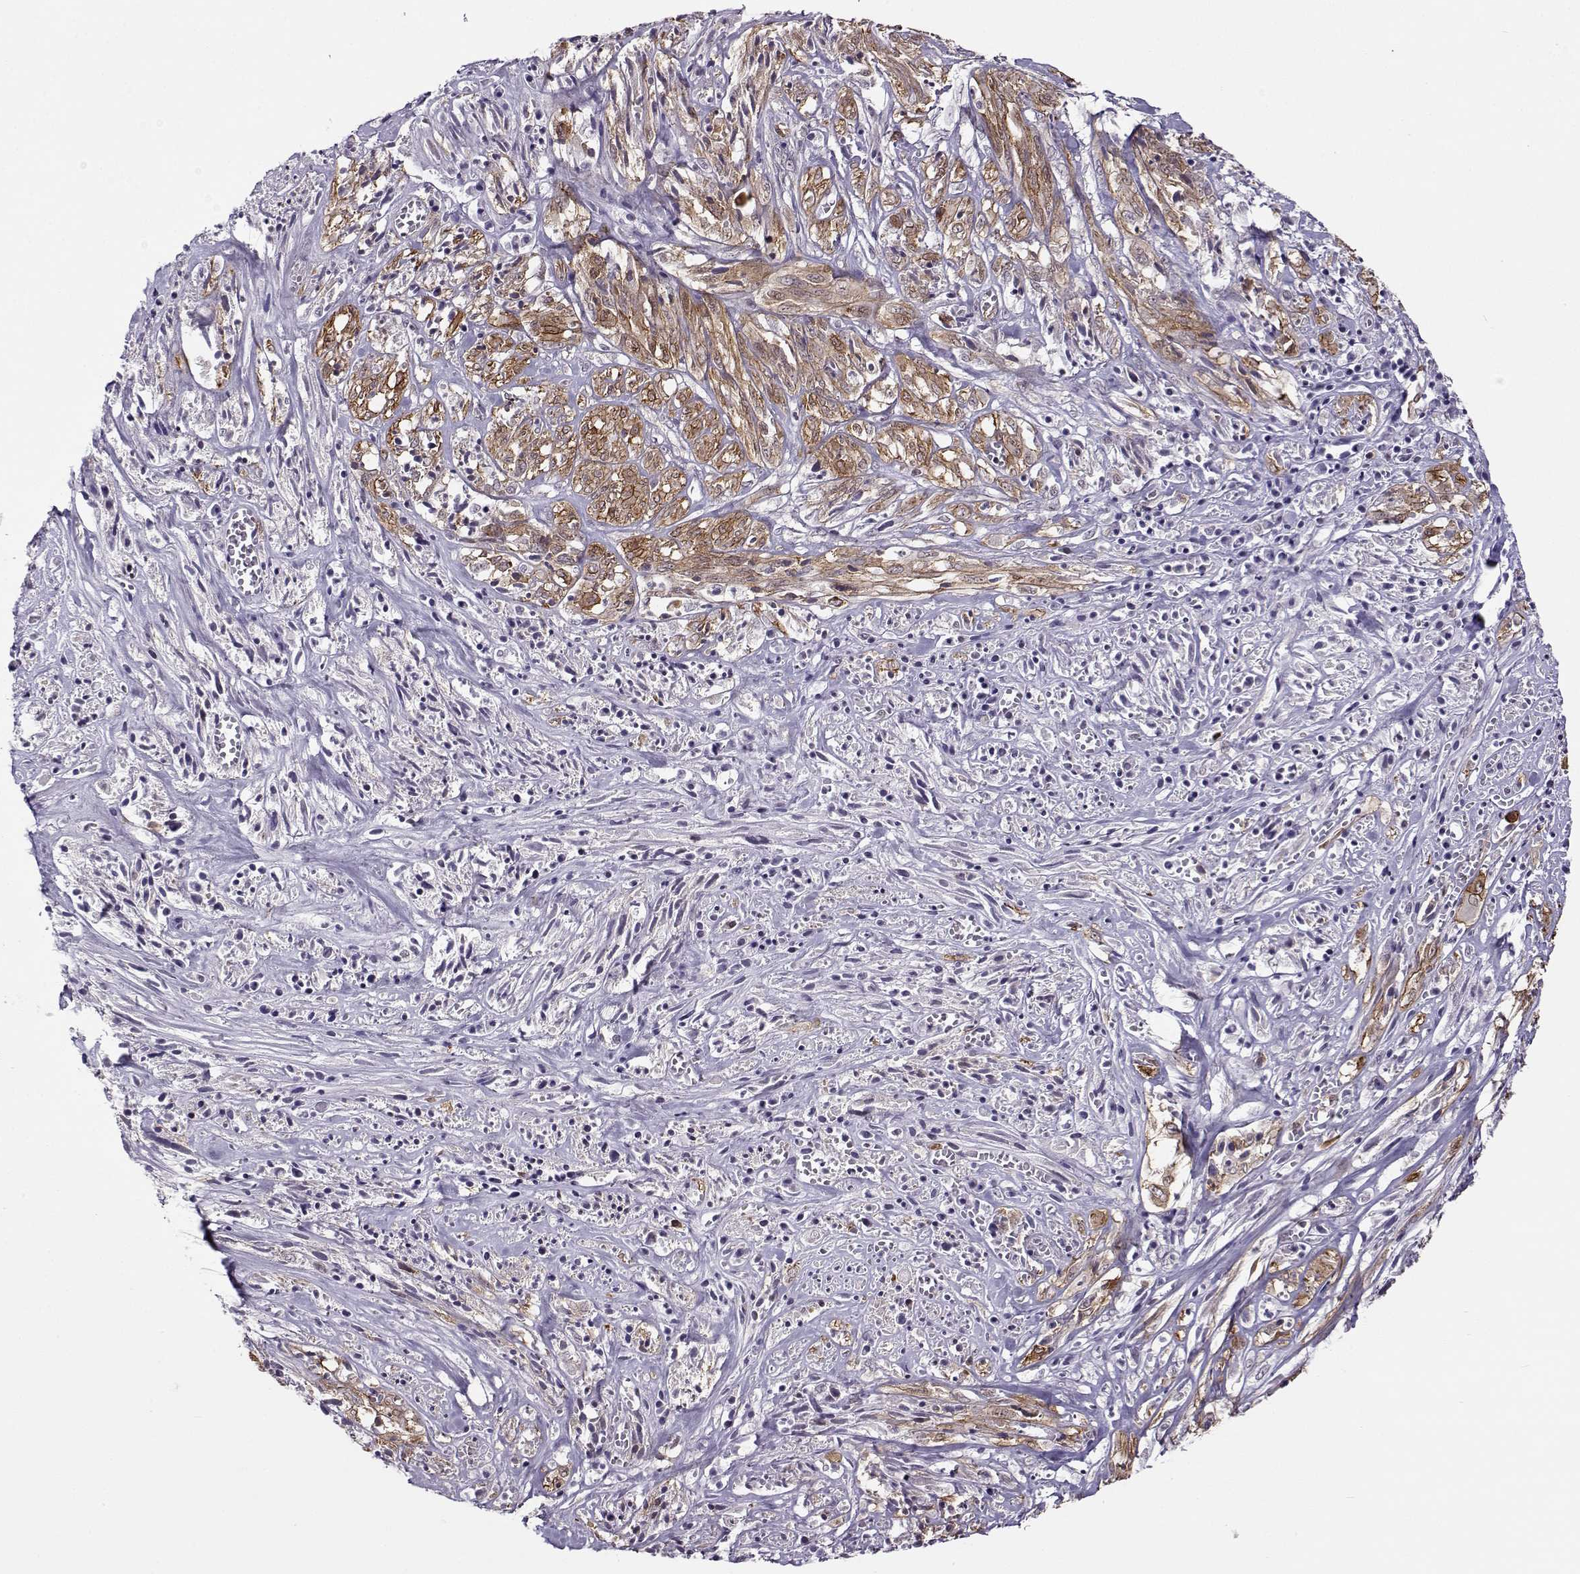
{"staining": {"intensity": "weak", "quantity": "<25%", "location": "cytoplasmic/membranous"}, "tissue": "melanoma", "cell_type": "Tumor cells", "image_type": "cancer", "snomed": [{"axis": "morphology", "description": "Malignant melanoma, NOS"}, {"axis": "topography", "description": "Skin"}], "caption": "Immunohistochemical staining of human melanoma demonstrates no significant staining in tumor cells. (Immunohistochemistry, brightfield microscopy, high magnification).", "gene": "BACH1", "patient": {"sex": "female", "age": 91}}